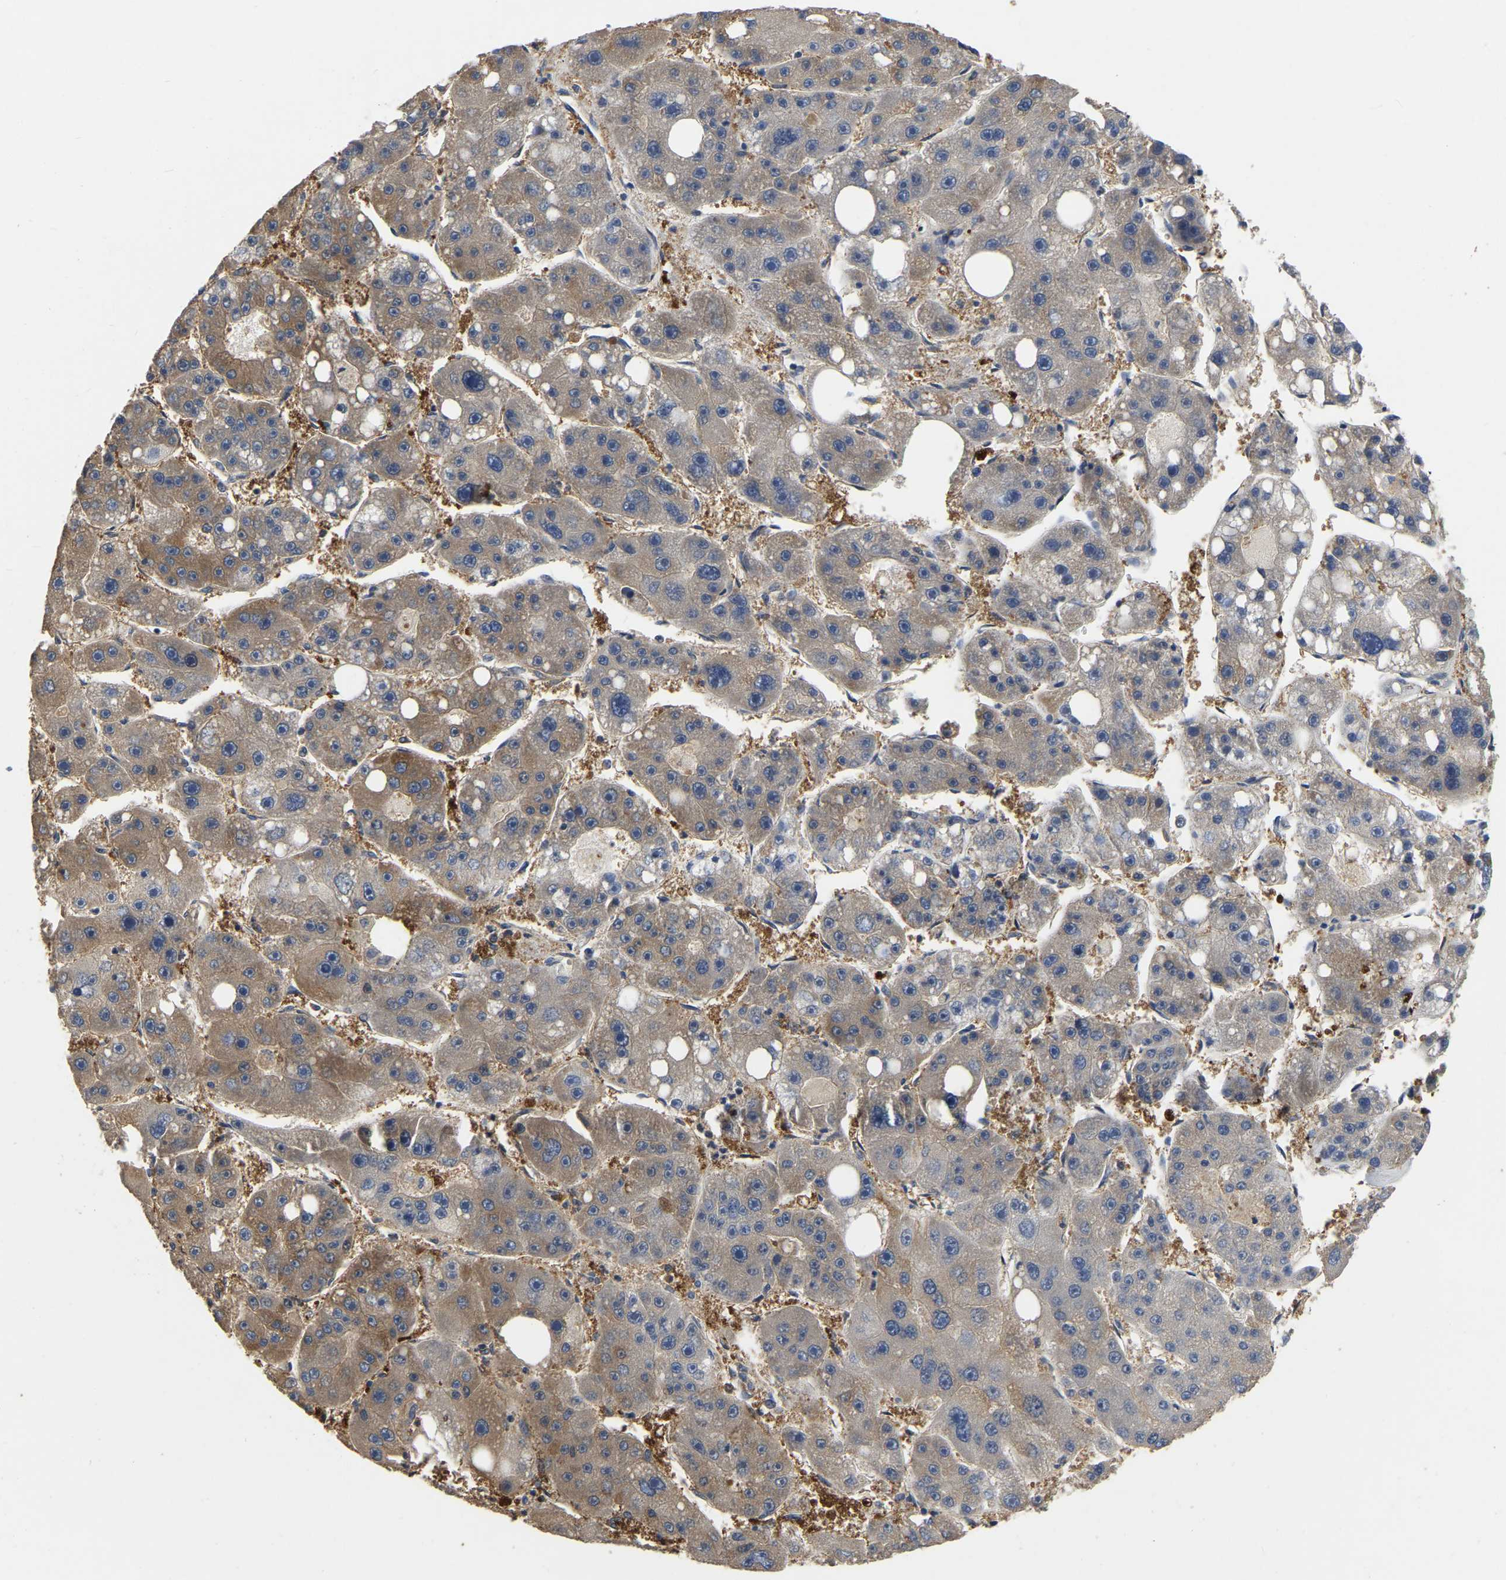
{"staining": {"intensity": "moderate", "quantity": "25%-75%", "location": "cytoplasmic/membranous"}, "tissue": "liver cancer", "cell_type": "Tumor cells", "image_type": "cancer", "snomed": [{"axis": "morphology", "description": "Carcinoma, Hepatocellular, NOS"}, {"axis": "topography", "description": "Liver"}], "caption": "Protein staining of liver cancer tissue displays moderate cytoplasmic/membranous positivity in approximately 25%-75% of tumor cells.", "gene": "GARS1", "patient": {"sex": "female", "age": 61}}